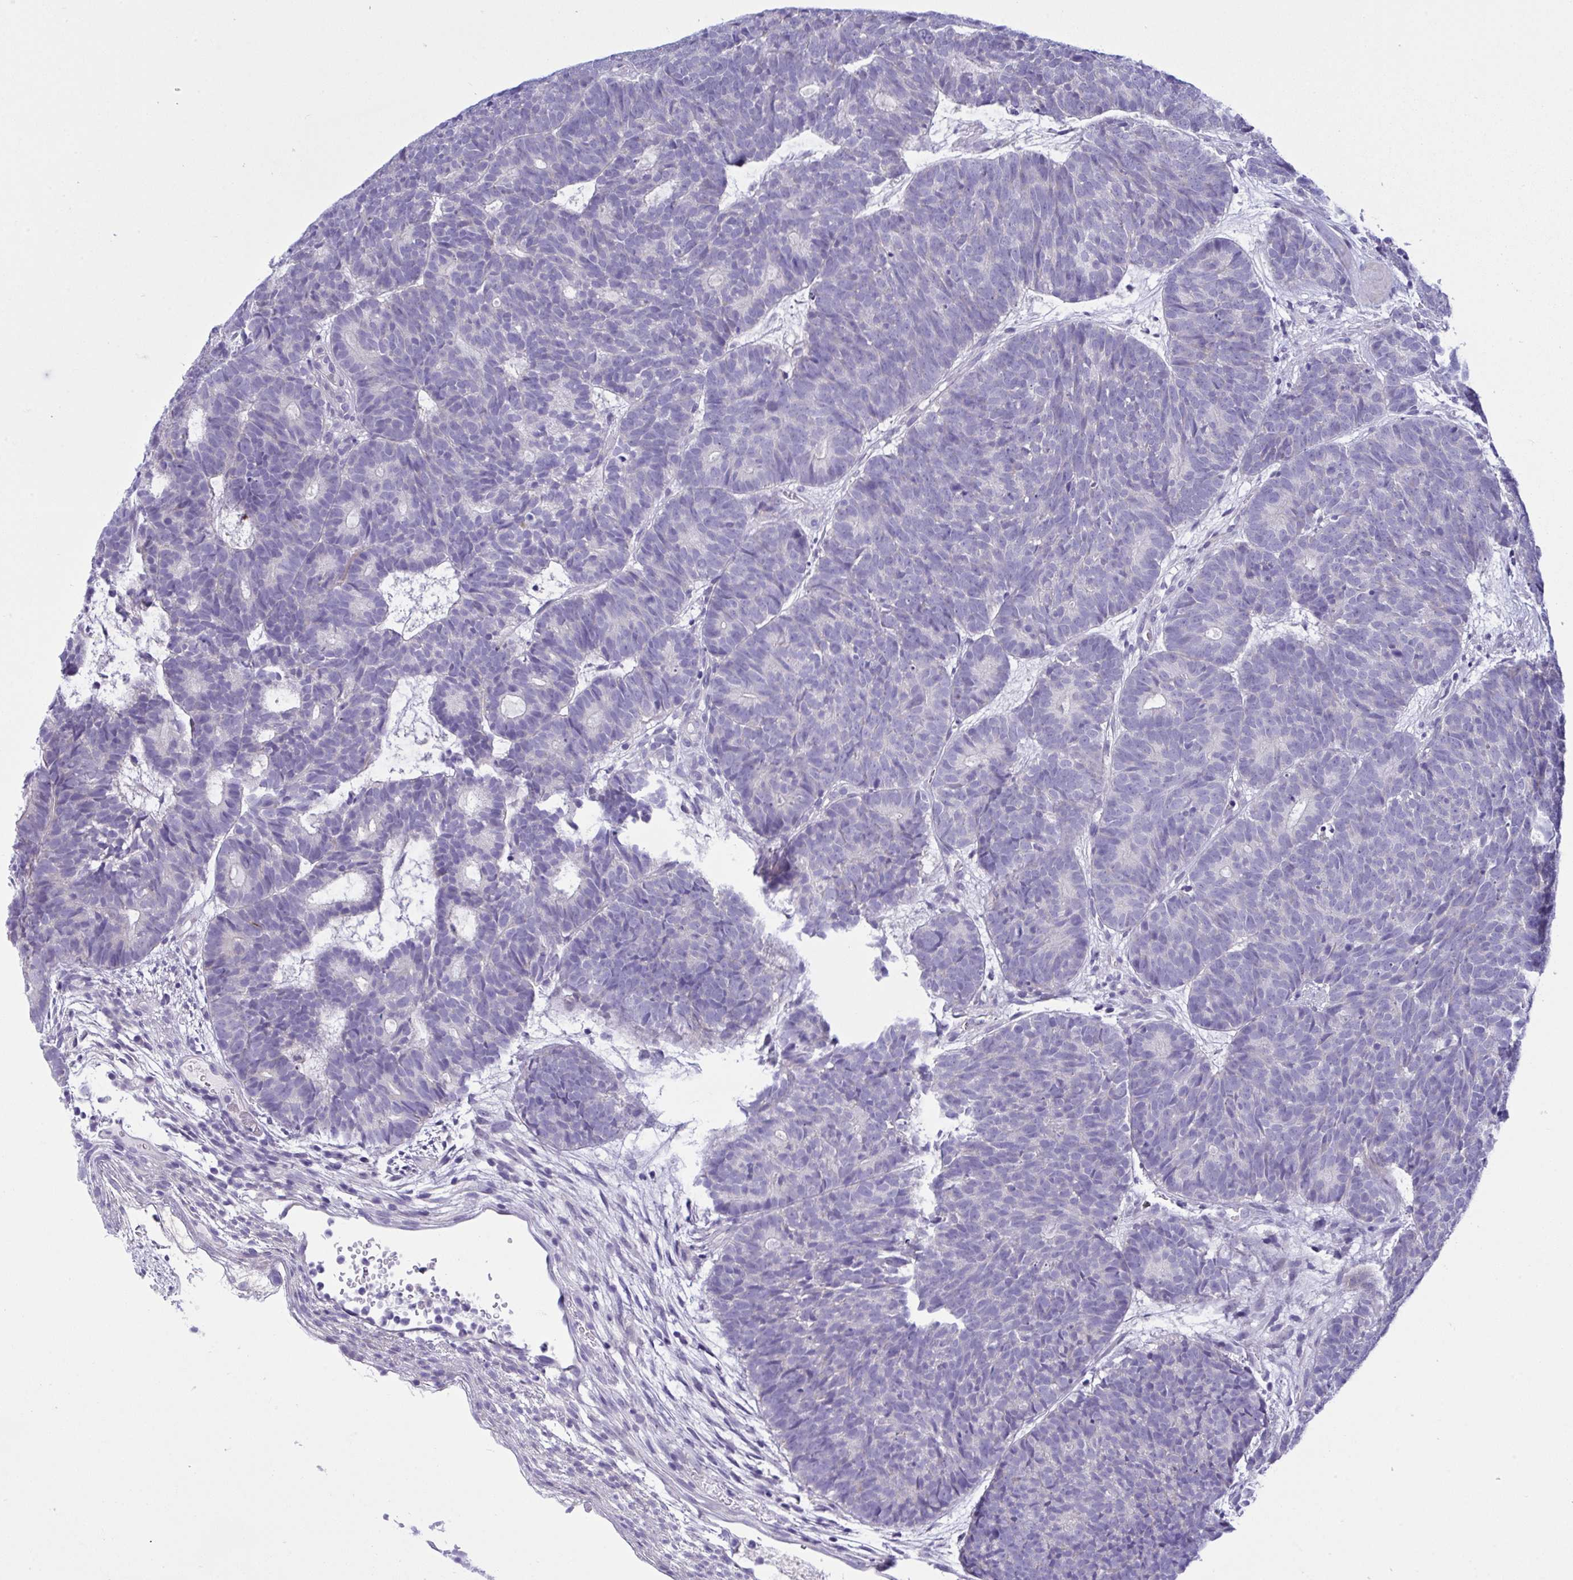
{"staining": {"intensity": "negative", "quantity": "none", "location": "none"}, "tissue": "head and neck cancer", "cell_type": "Tumor cells", "image_type": "cancer", "snomed": [{"axis": "morphology", "description": "Adenocarcinoma, NOS"}, {"axis": "topography", "description": "Head-Neck"}], "caption": "Tumor cells are negative for brown protein staining in adenocarcinoma (head and neck).", "gene": "WDR97", "patient": {"sex": "female", "age": 81}}